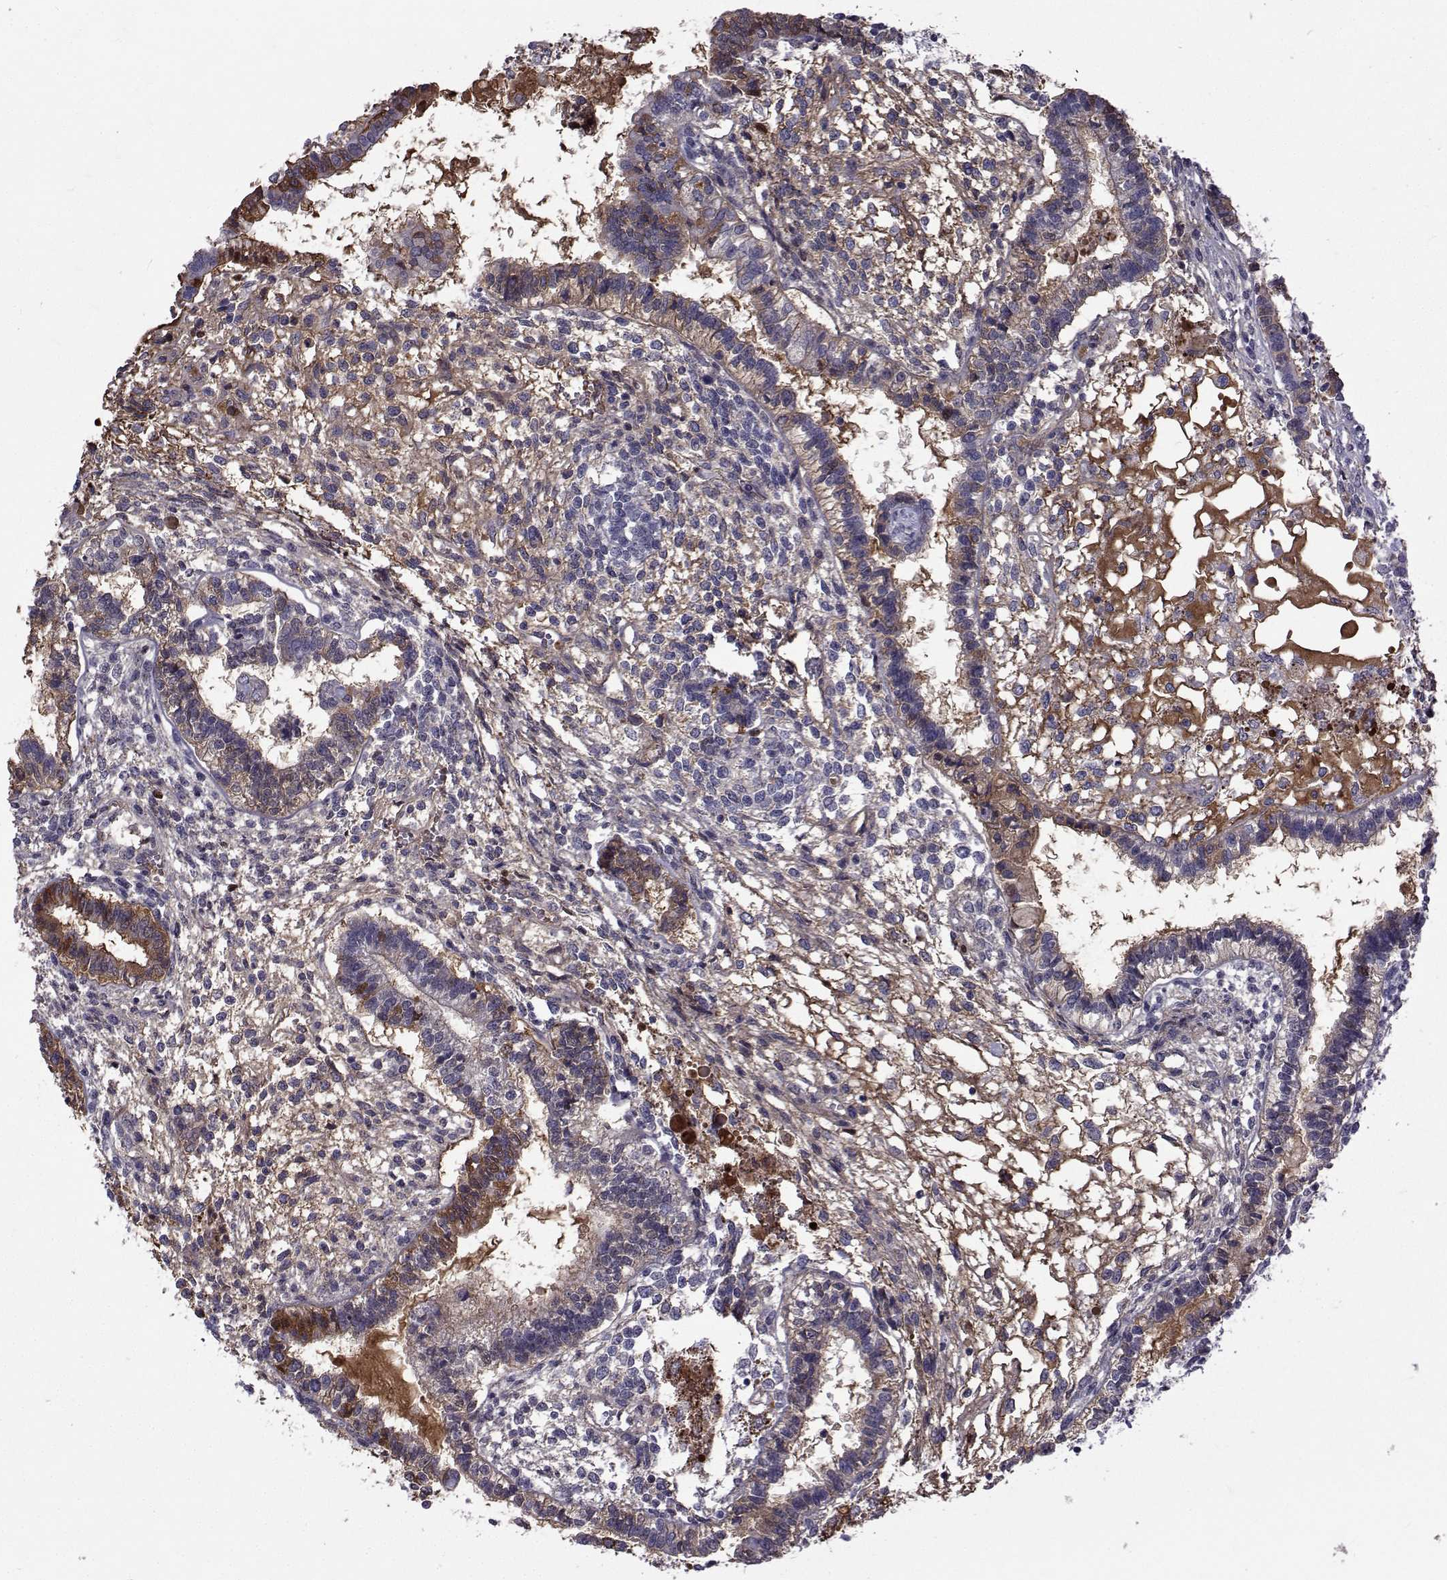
{"staining": {"intensity": "moderate", "quantity": "<25%", "location": "cytoplasmic/membranous"}, "tissue": "testis cancer", "cell_type": "Tumor cells", "image_type": "cancer", "snomed": [{"axis": "morphology", "description": "Carcinoma, Embryonal, NOS"}, {"axis": "topography", "description": "Testis"}], "caption": "Human testis cancer stained for a protein (brown) shows moderate cytoplasmic/membranous positive expression in about <25% of tumor cells.", "gene": "TNFRSF11B", "patient": {"sex": "male", "age": 37}}